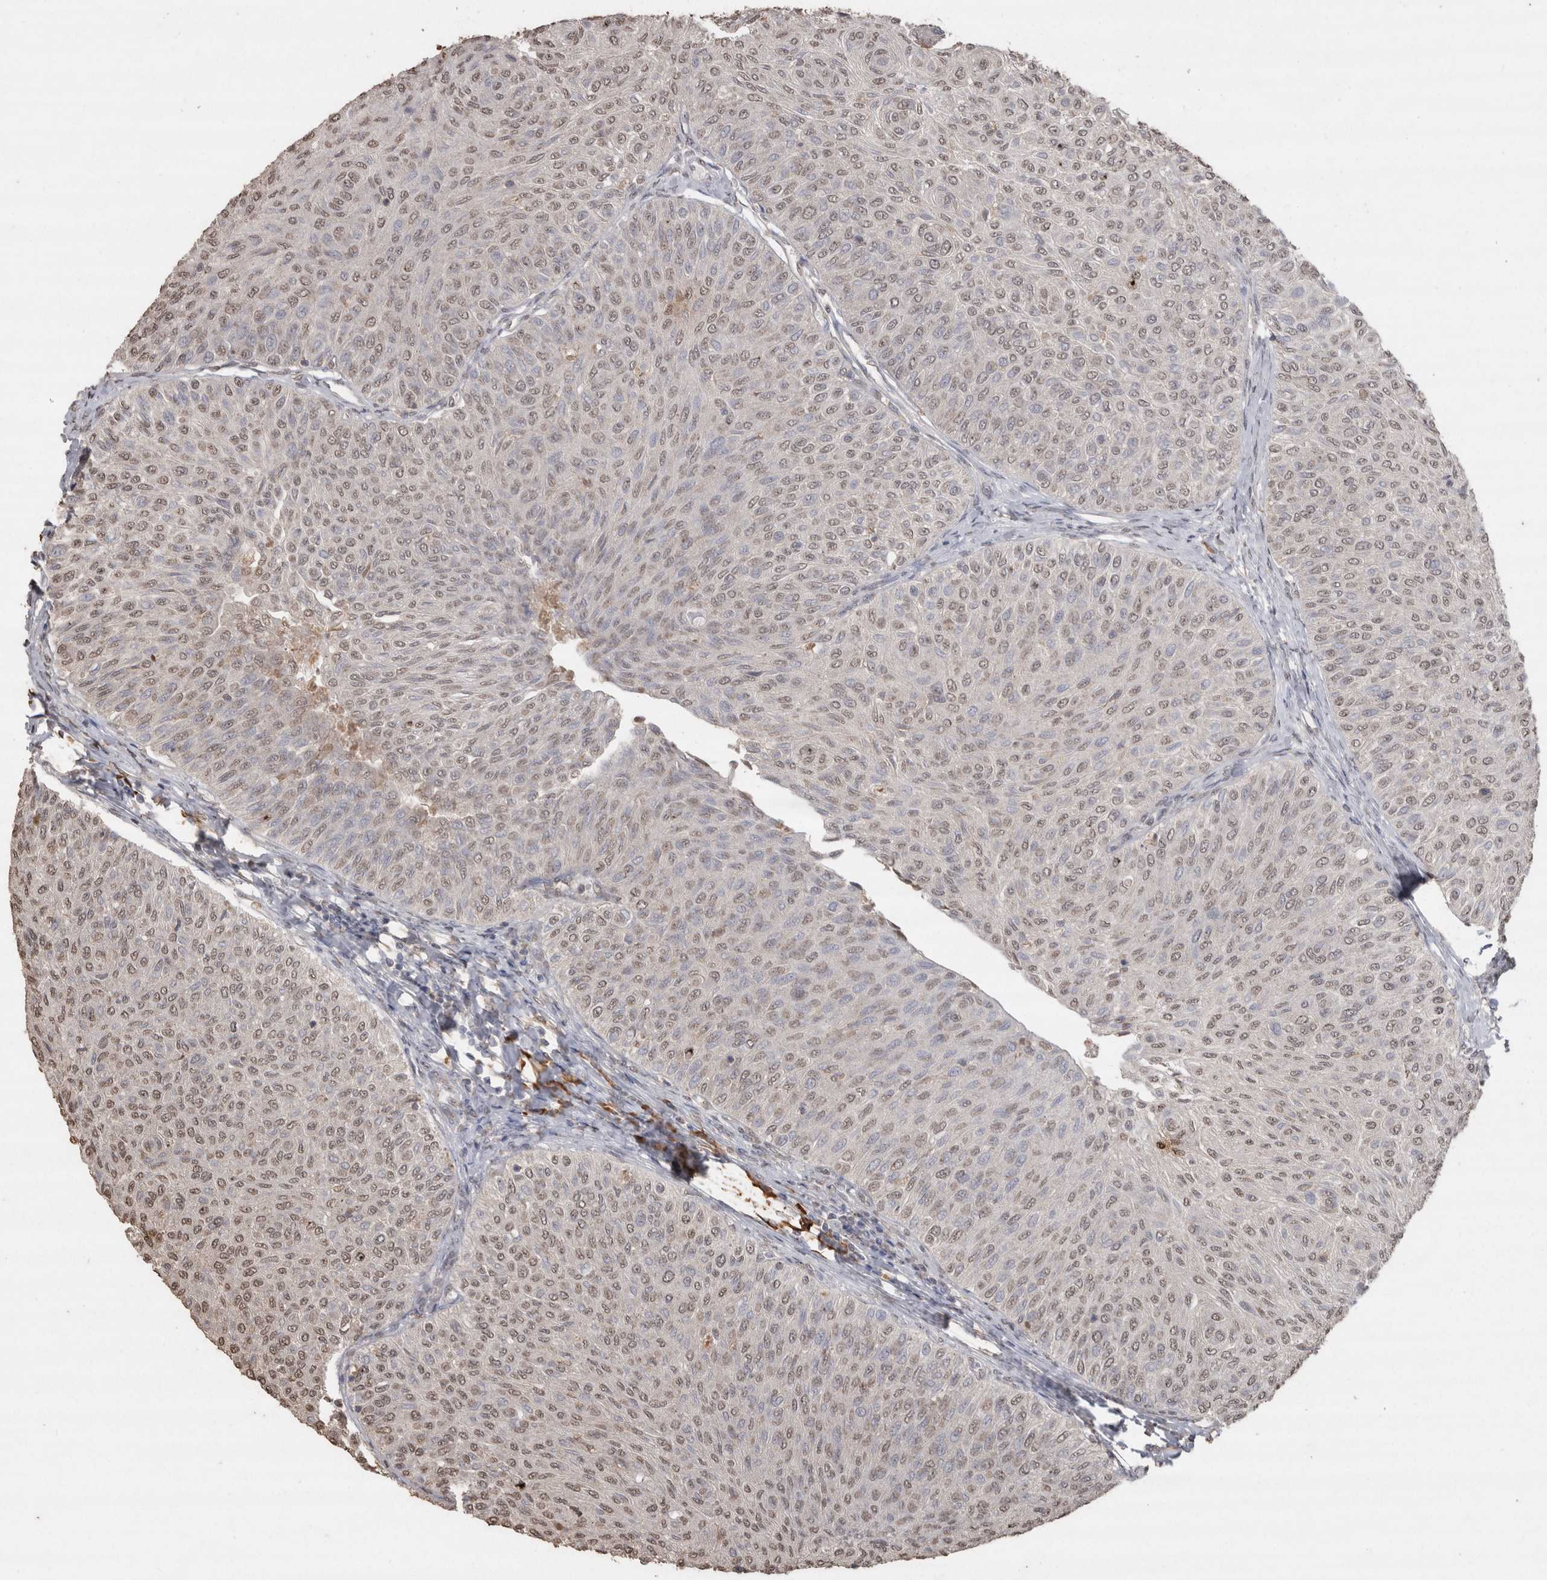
{"staining": {"intensity": "weak", "quantity": "25%-75%", "location": "nuclear"}, "tissue": "urothelial cancer", "cell_type": "Tumor cells", "image_type": "cancer", "snomed": [{"axis": "morphology", "description": "Urothelial carcinoma, Low grade"}, {"axis": "topography", "description": "Urinary bladder"}], "caption": "Immunohistochemical staining of urothelial carcinoma (low-grade) exhibits low levels of weak nuclear expression in approximately 25%-75% of tumor cells.", "gene": "CRELD2", "patient": {"sex": "male", "age": 78}}